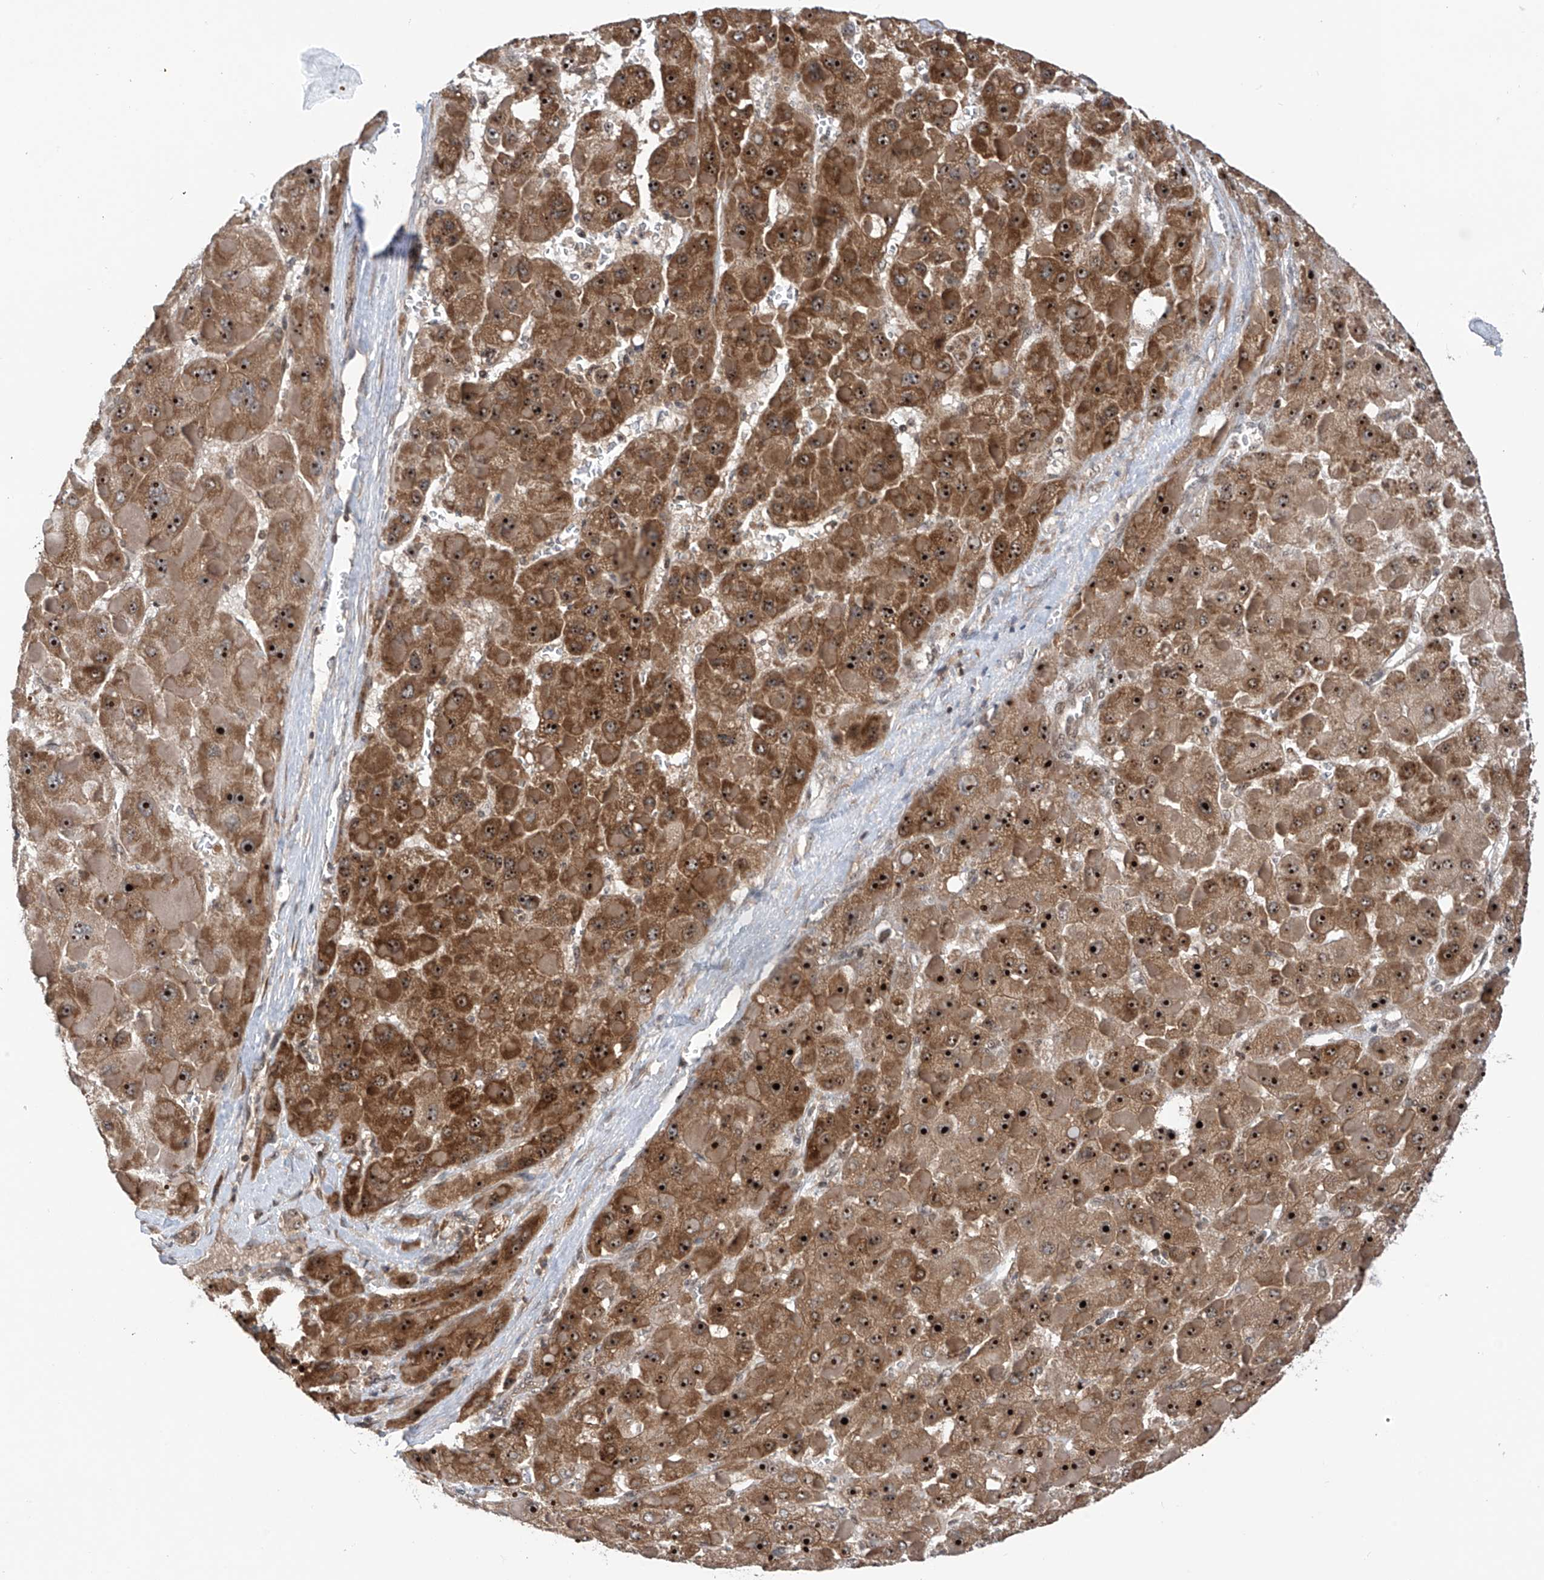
{"staining": {"intensity": "strong", "quantity": ">75%", "location": "cytoplasmic/membranous,nuclear"}, "tissue": "liver cancer", "cell_type": "Tumor cells", "image_type": "cancer", "snomed": [{"axis": "morphology", "description": "Carcinoma, Hepatocellular, NOS"}, {"axis": "topography", "description": "Liver"}], "caption": "Protein expression analysis of hepatocellular carcinoma (liver) demonstrates strong cytoplasmic/membranous and nuclear staining in about >75% of tumor cells.", "gene": "C1orf131", "patient": {"sex": "female", "age": 73}}